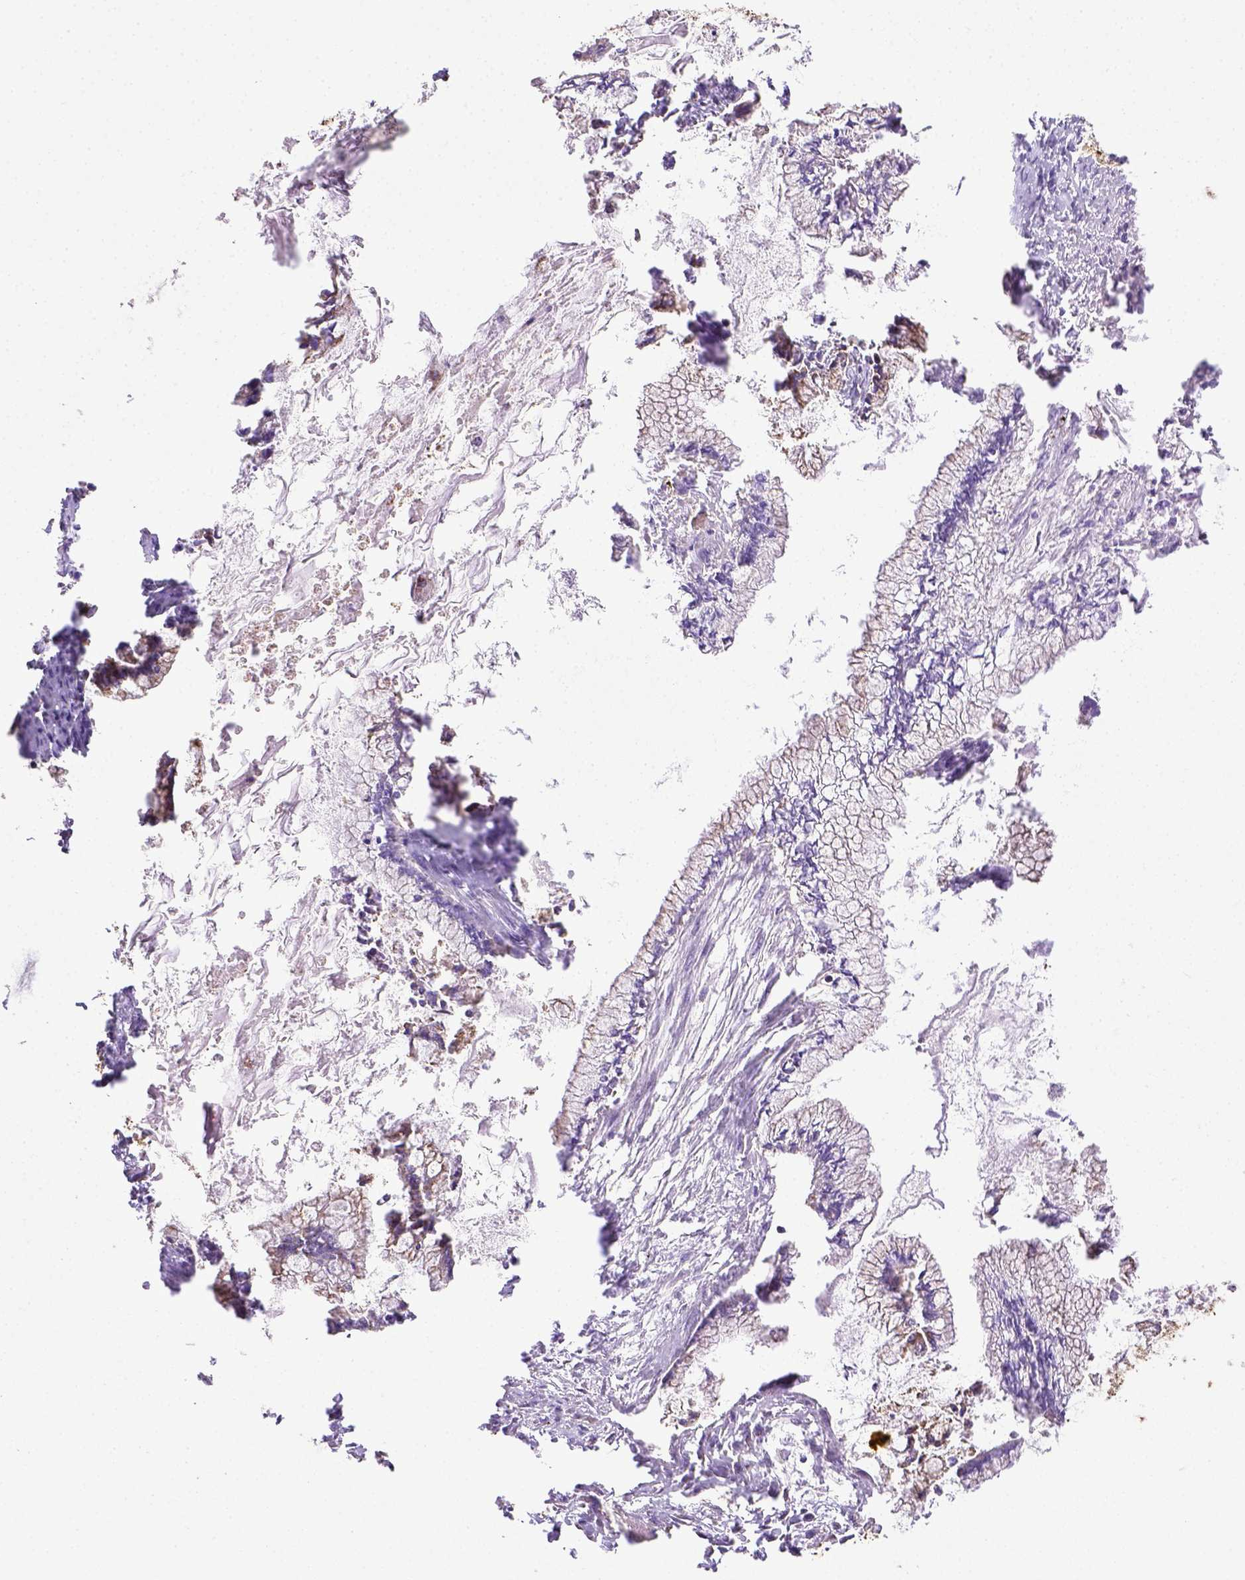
{"staining": {"intensity": "moderate", "quantity": ">75%", "location": "cytoplasmic/membranous"}, "tissue": "ovarian cancer", "cell_type": "Tumor cells", "image_type": "cancer", "snomed": [{"axis": "morphology", "description": "Cystadenocarcinoma, mucinous, NOS"}, {"axis": "topography", "description": "Ovary"}], "caption": "Ovarian mucinous cystadenocarcinoma tissue reveals moderate cytoplasmic/membranous staining in about >75% of tumor cells", "gene": "MT-CO1", "patient": {"sex": "female", "age": 67}}